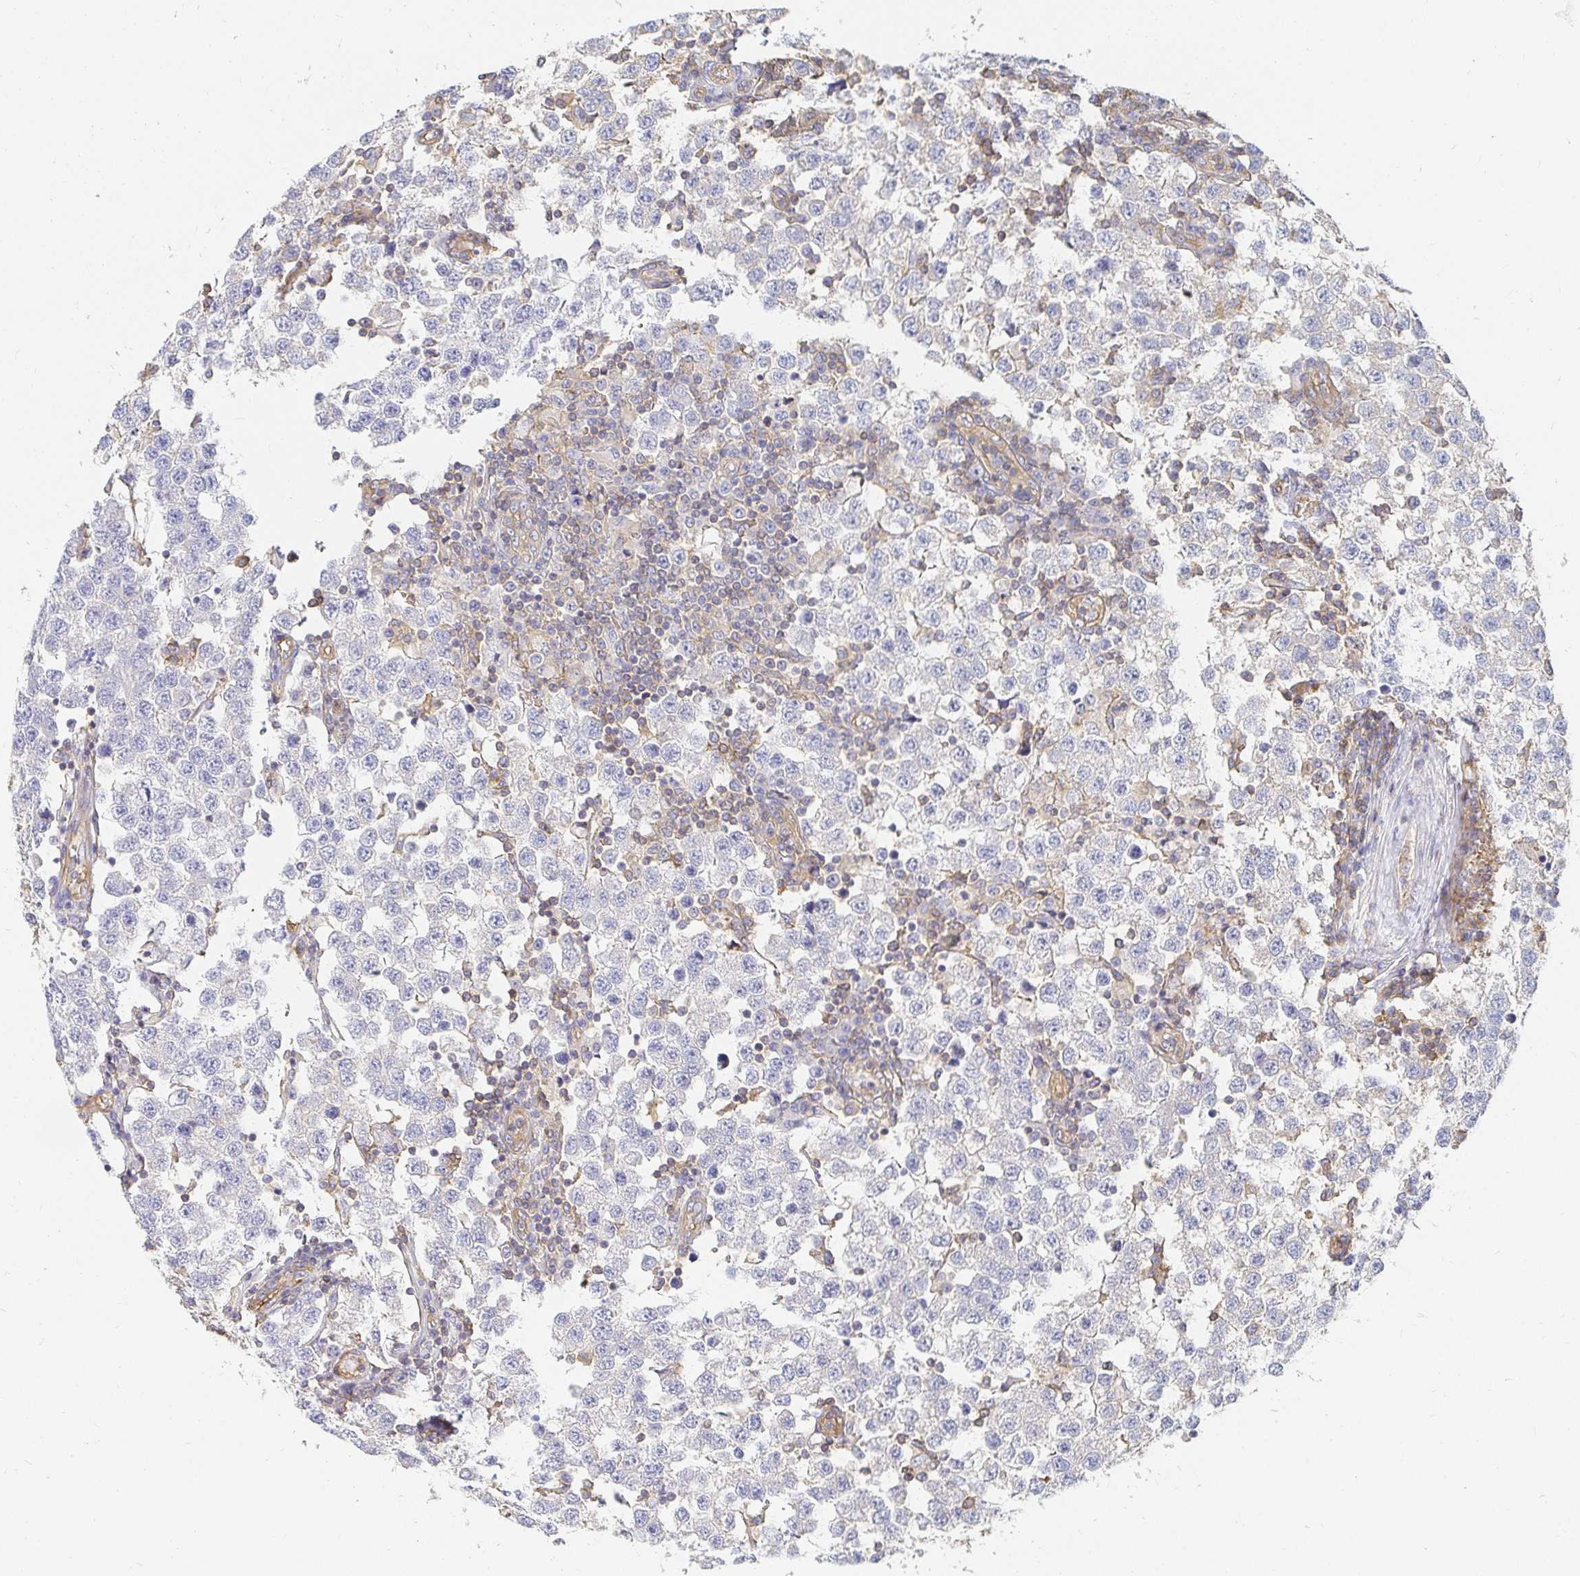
{"staining": {"intensity": "negative", "quantity": "none", "location": "none"}, "tissue": "testis cancer", "cell_type": "Tumor cells", "image_type": "cancer", "snomed": [{"axis": "morphology", "description": "Seminoma, NOS"}, {"axis": "topography", "description": "Testis"}], "caption": "Testis cancer stained for a protein using IHC displays no positivity tumor cells.", "gene": "TSPAN19", "patient": {"sex": "male", "age": 34}}